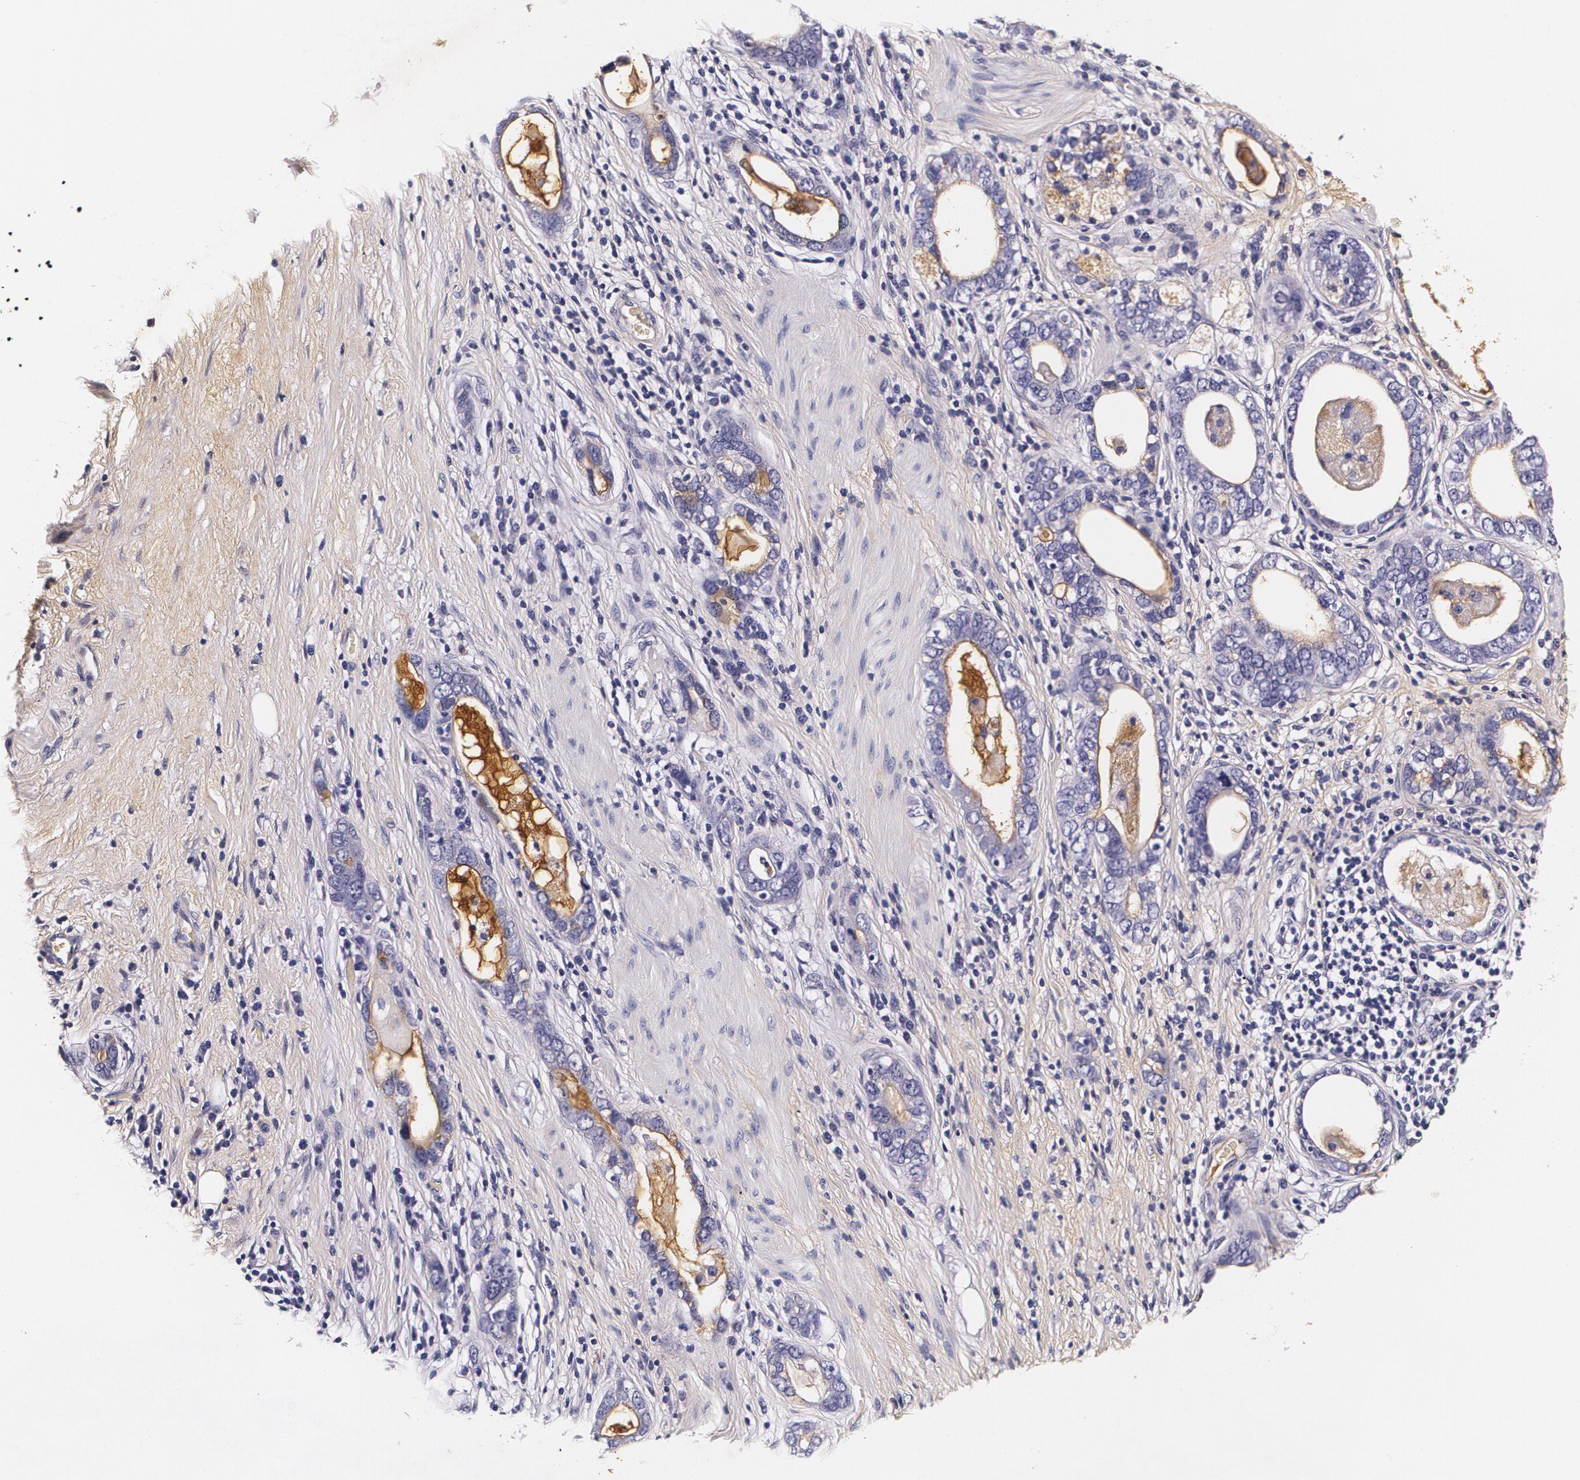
{"staining": {"intensity": "negative", "quantity": "none", "location": "none"}, "tissue": "stomach cancer", "cell_type": "Tumor cells", "image_type": "cancer", "snomed": [{"axis": "morphology", "description": "Adenocarcinoma, NOS"}, {"axis": "topography", "description": "Stomach, lower"}], "caption": "Immunohistochemical staining of stomach cancer exhibits no significant expression in tumor cells. (Immunohistochemistry (ihc), brightfield microscopy, high magnification).", "gene": "TTR", "patient": {"sex": "female", "age": 93}}